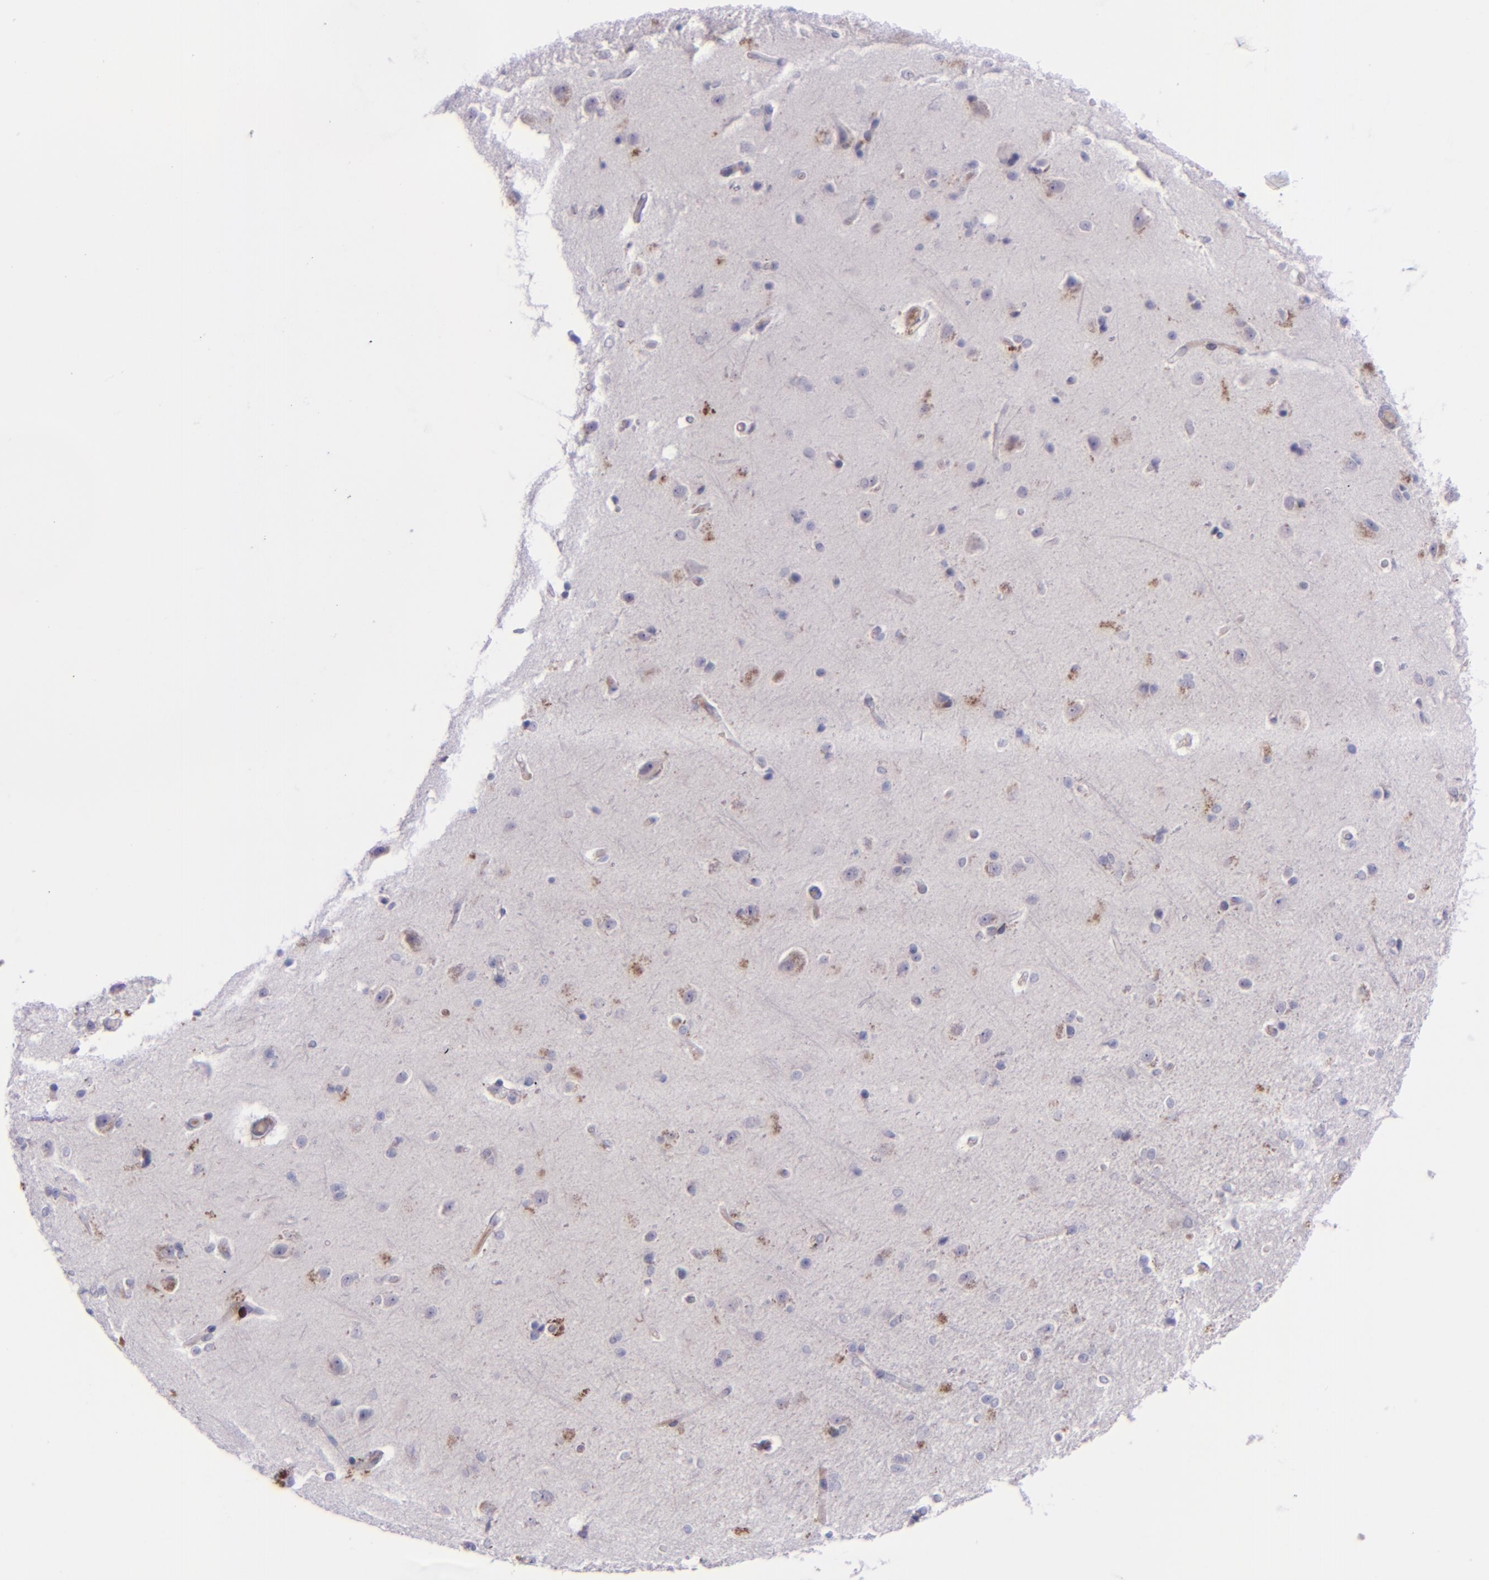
{"staining": {"intensity": "negative", "quantity": "none", "location": "none"}, "tissue": "cerebral cortex", "cell_type": "Endothelial cells", "image_type": "normal", "snomed": [{"axis": "morphology", "description": "Normal tissue, NOS"}, {"axis": "topography", "description": "Cerebral cortex"}], "caption": "IHC of benign cerebral cortex exhibits no positivity in endothelial cells.", "gene": "SELL", "patient": {"sex": "female", "age": 54}}